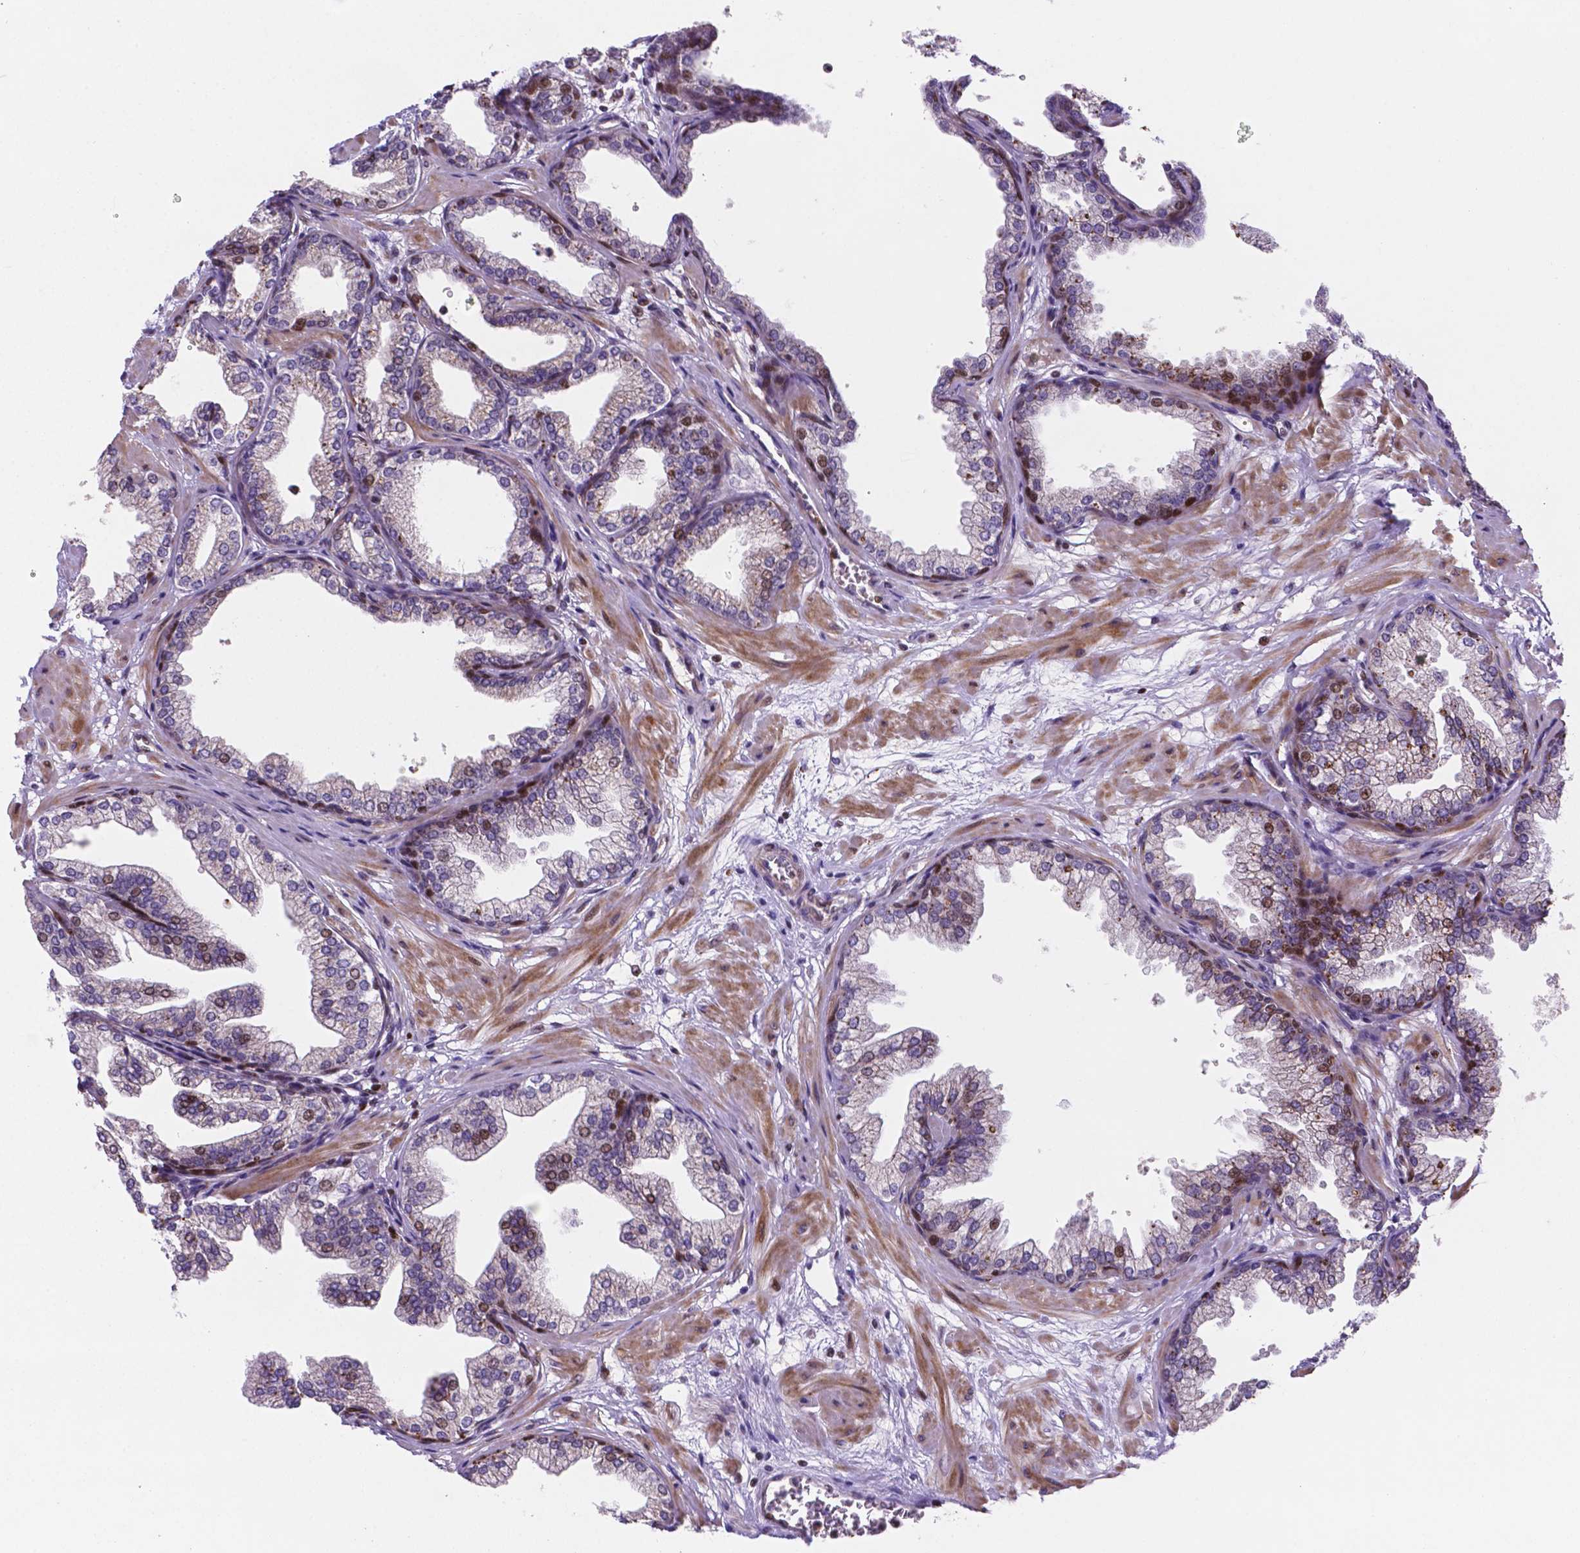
{"staining": {"intensity": "moderate", "quantity": "25%-75%", "location": "nuclear"}, "tissue": "prostate", "cell_type": "Glandular cells", "image_type": "normal", "snomed": [{"axis": "morphology", "description": "Normal tissue, NOS"}, {"axis": "topography", "description": "Prostate"}], "caption": "Immunohistochemistry (IHC) photomicrograph of normal prostate: human prostate stained using immunohistochemistry reveals medium levels of moderate protein expression localized specifically in the nuclear of glandular cells, appearing as a nuclear brown color.", "gene": "TM4SF20", "patient": {"sex": "male", "age": 37}}